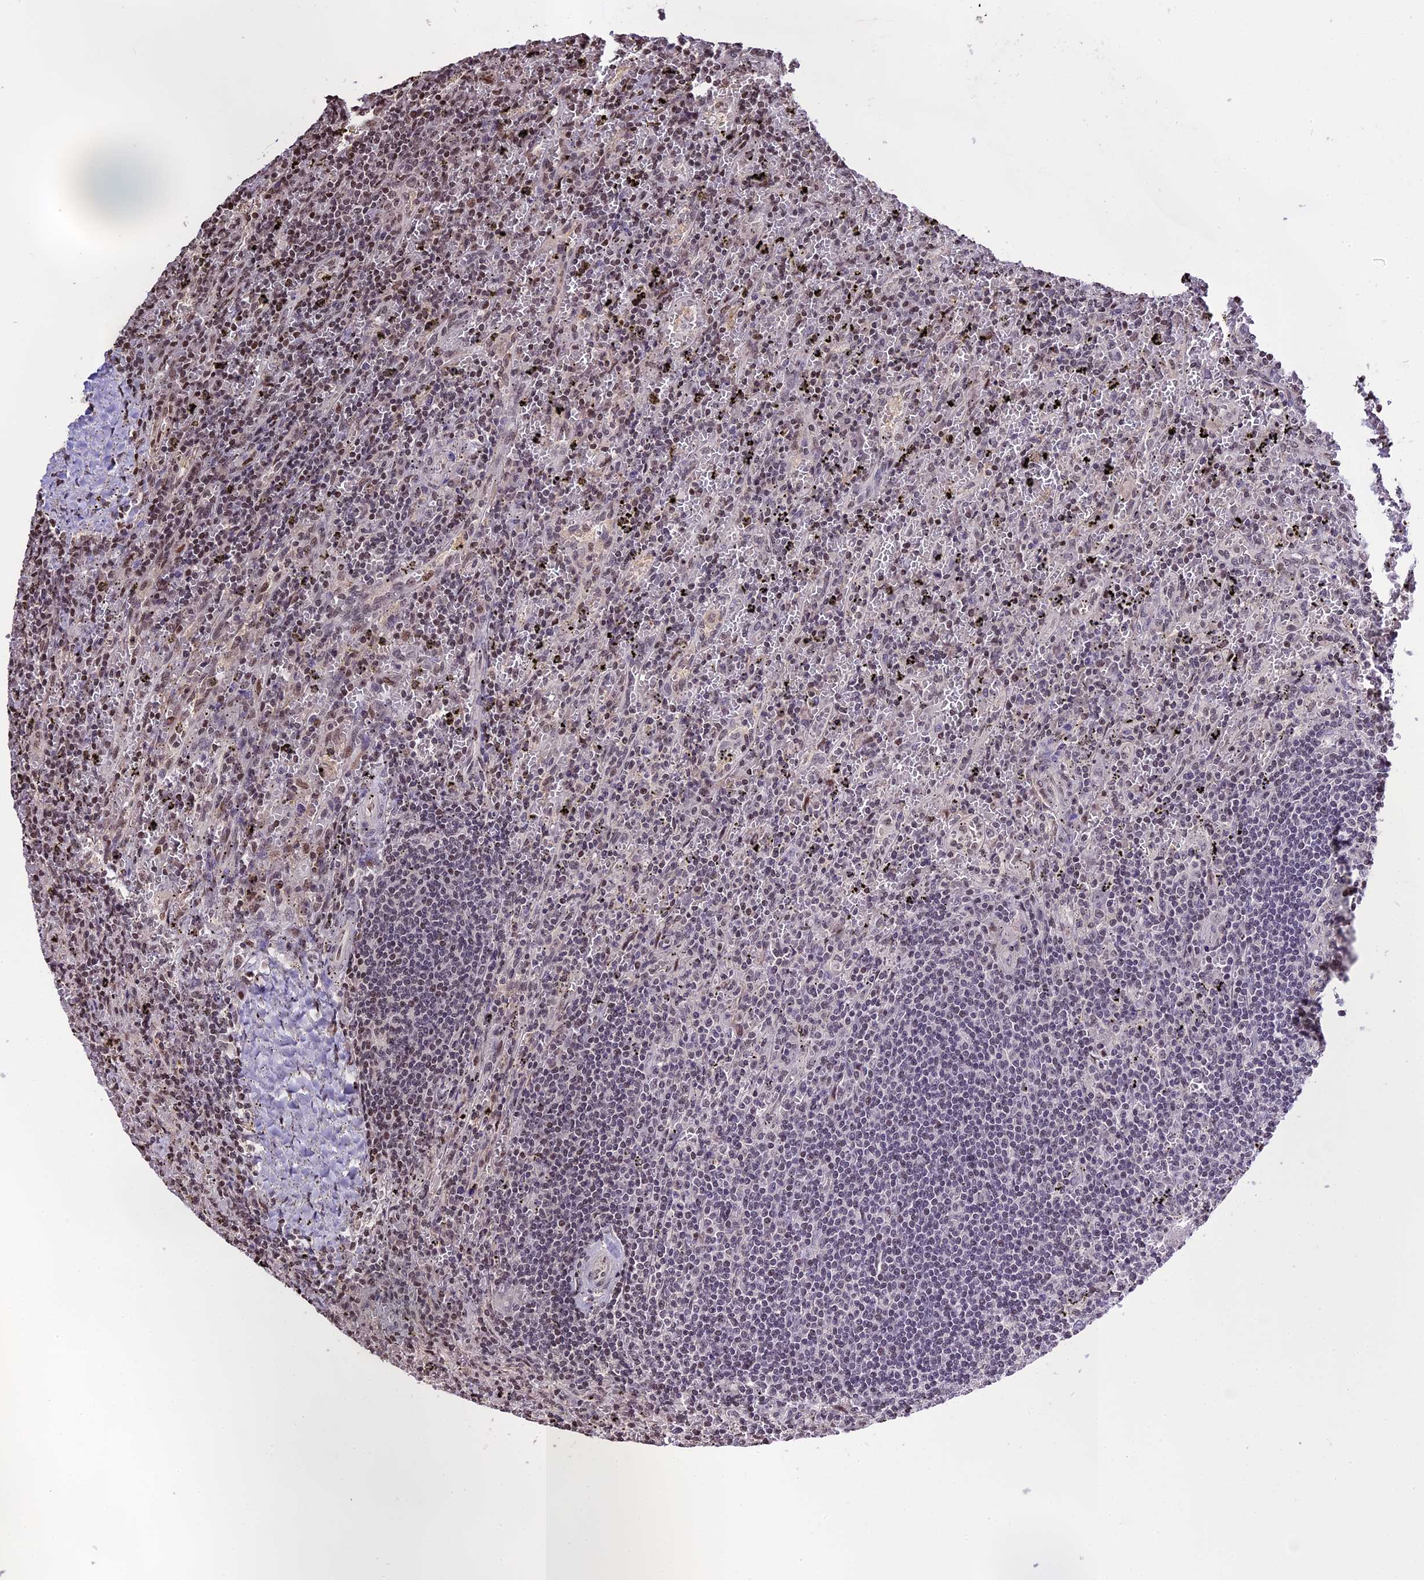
{"staining": {"intensity": "moderate", "quantity": "<25%", "location": "nuclear"}, "tissue": "lymphoma", "cell_type": "Tumor cells", "image_type": "cancer", "snomed": [{"axis": "morphology", "description": "Malignant lymphoma, non-Hodgkin's type, Low grade"}, {"axis": "topography", "description": "Spleen"}], "caption": "Immunohistochemical staining of human lymphoma demonstrates moderate nuclear protein expression in about <25% of tumor cells. (DAB = brown stain, brightfield microscopy at high magnification).", "gene": "POLR3E", "patient": {"sex": "male", "age": 76}}